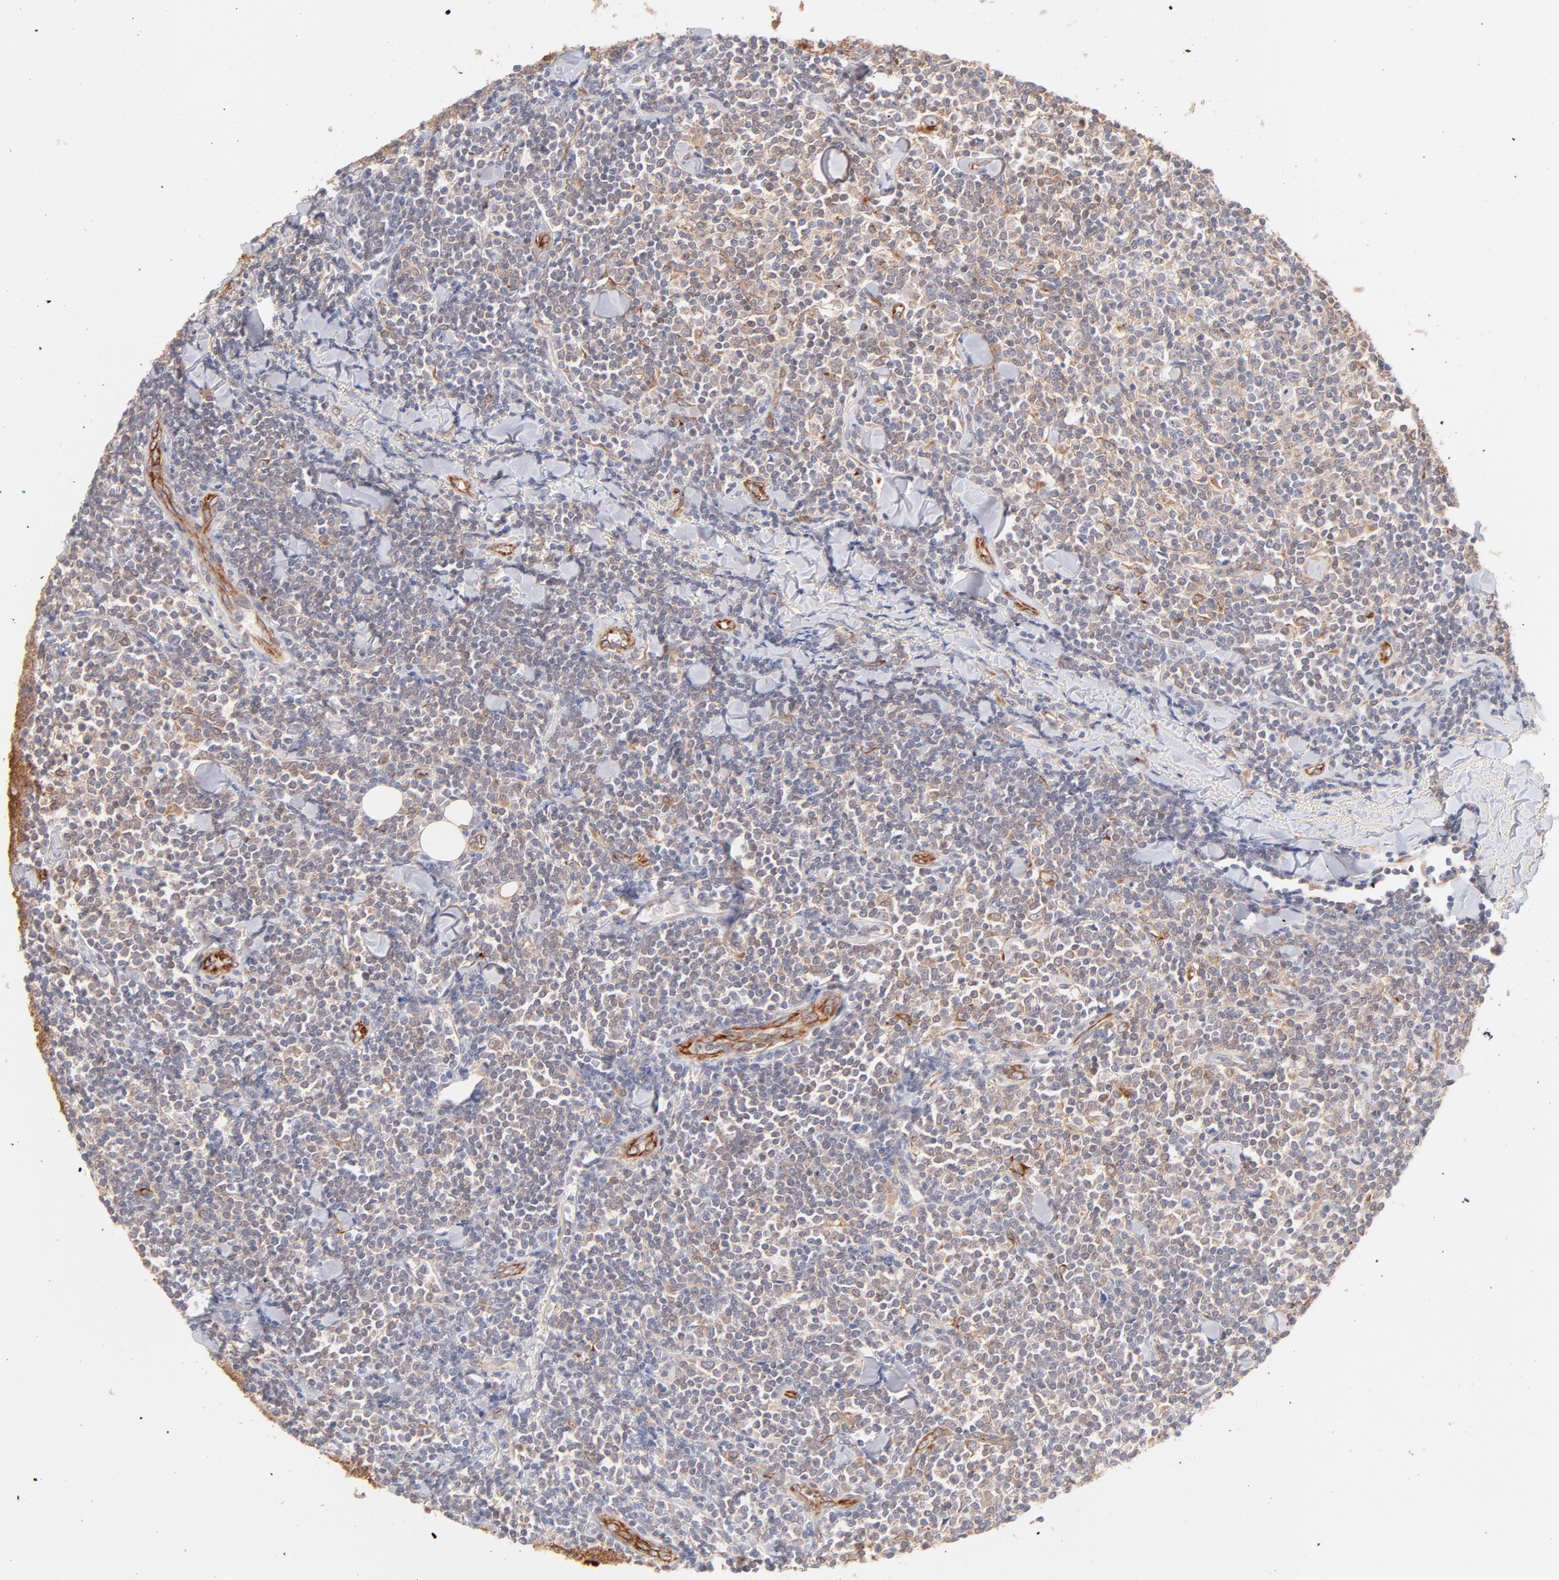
{"staining": {"intensity": "weak", "quantity": "<25%", "location": "cytoplasmic/membranous"}, "tissue": "lymphoma", "cell_type": "Tumor cells", "image_type": "cancer", "snomed": [{"axis": "morphology", "description": "Malignant lymphoma, non-Hodgkin's type, Low grade"}, {"axis": "topography", "description": "Soft tissue"}], "caption": "Immunohistochemical staining of lymphoma shows no significant expression in tumor cells.", "gene": "LDLRAP1", "patient": {"sex": "male", "age": 92}}